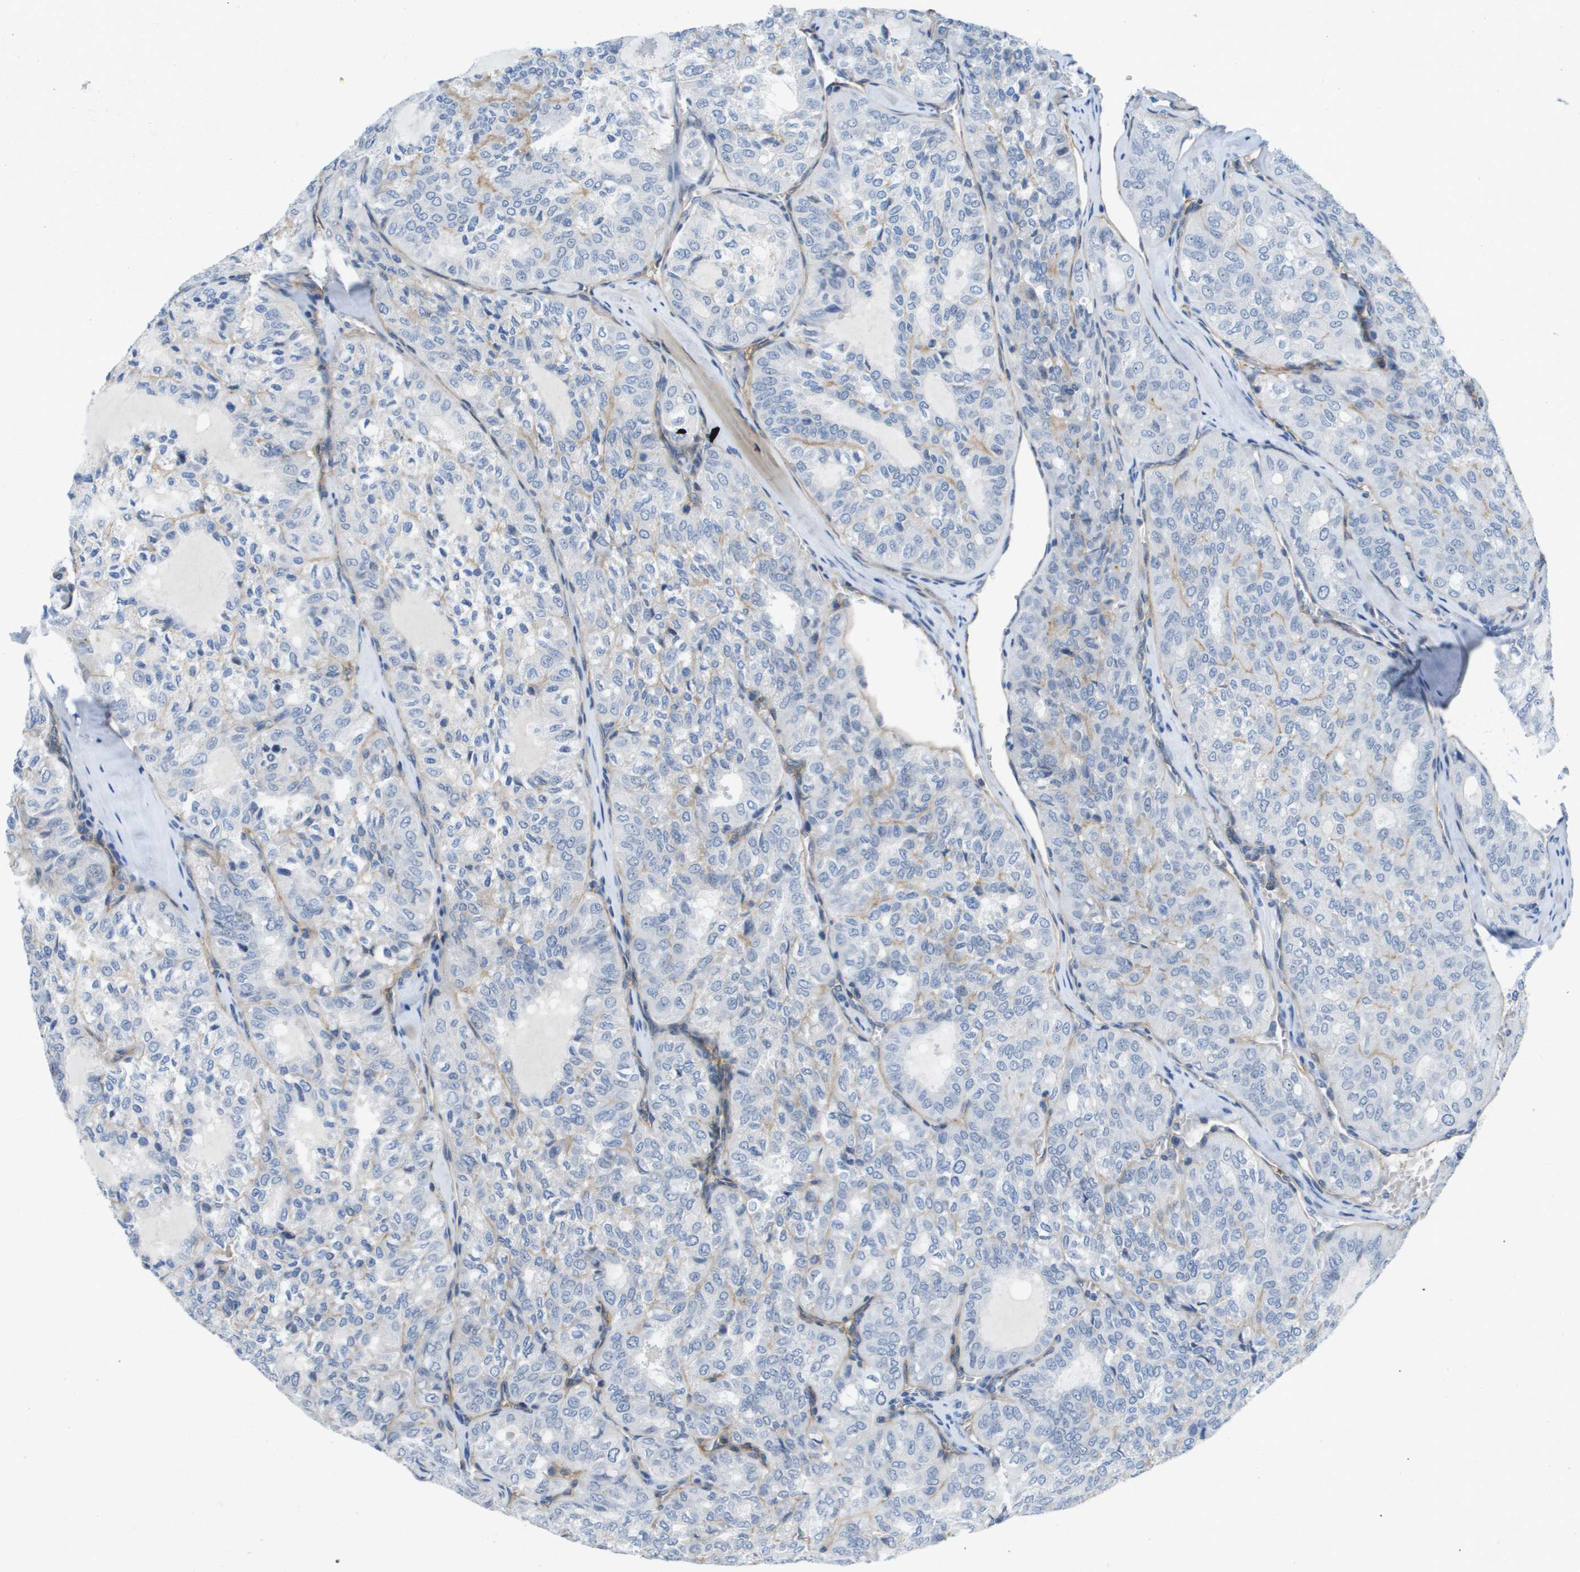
{"staining": {"intensity": "negative", "quantity": "none", "location": "none"}, "tissue": "thyroid cancer", "cell_type": "Tumor cells", "image_type": "cancer", "snomed": [{"axis": "morphology", "description": "Follicular adenoma carcinoma, NOS"}, {"axis": "topography", "description": "Thyroid gland"}], "caption": "An image of thyroid follicular adenoma carcinoma stained for a protein demonstrates no brown staining in tumor cells. (Brightfield microscopy of DAB IHC at high magnification).", "gene": "ITGA6", "patient": {"sex": "male", "age": 75}}